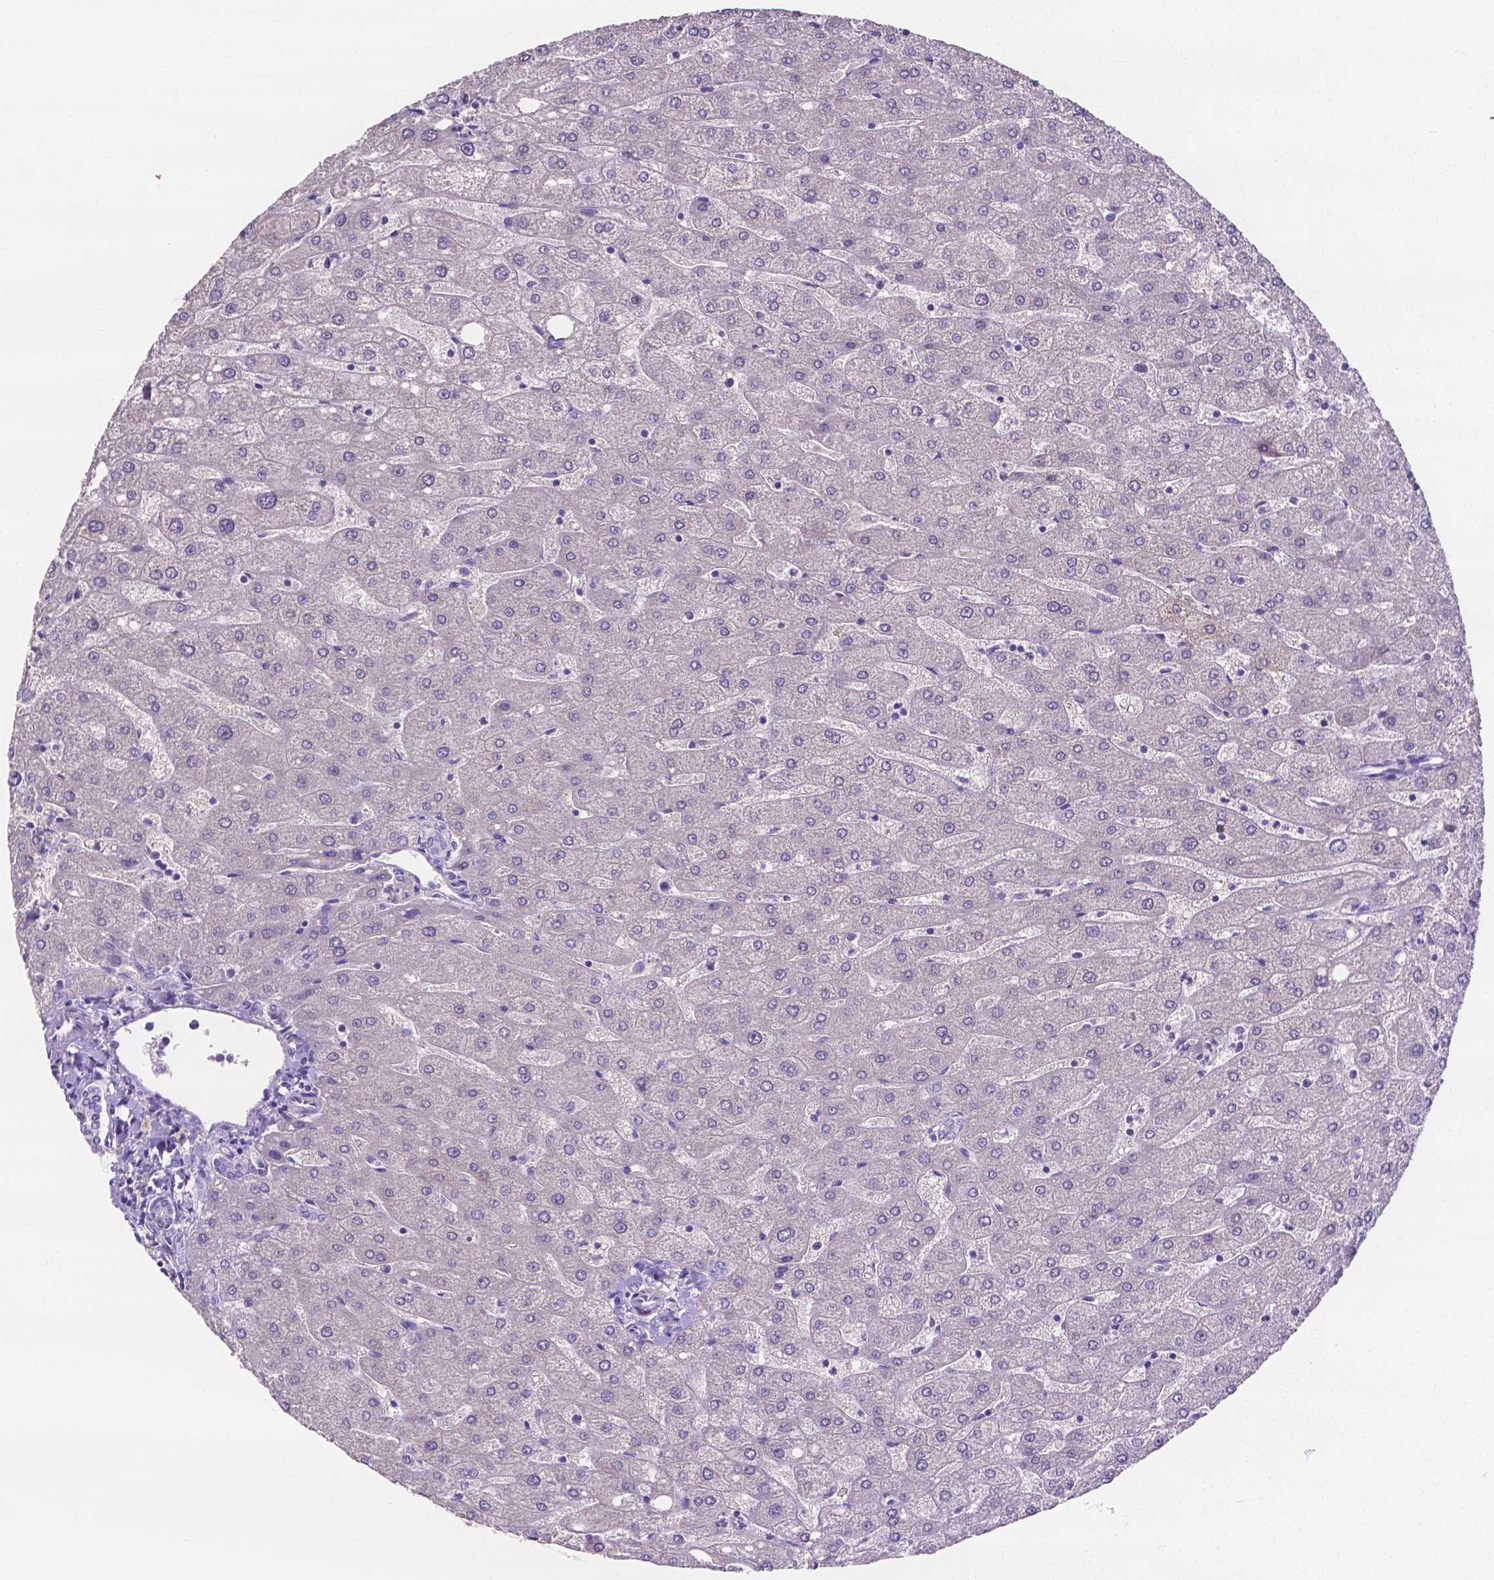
{"staining": {"intensity": "negative", "quantity": "none", "location": "none"}, "tissue": "liver", "cell_type": "Cholangiocytes", "image_type": "normal", "snomed": [{"axis": "morphology", "description": "Normal tissue, NOS"}, {"axis": "topography", "description": "Liver"}], "caption": "This image is of unremarkable liver stained with immunohistochemistry (IHC) to label a protein in brown with the nuclei are counter-stained blue. There is no expression in cholangiocytes. (Brightfield microscopy of DAB IHC at high magnification).", "gene": "SLC22A2", "patient": {"sex": "male", "age": 67}}